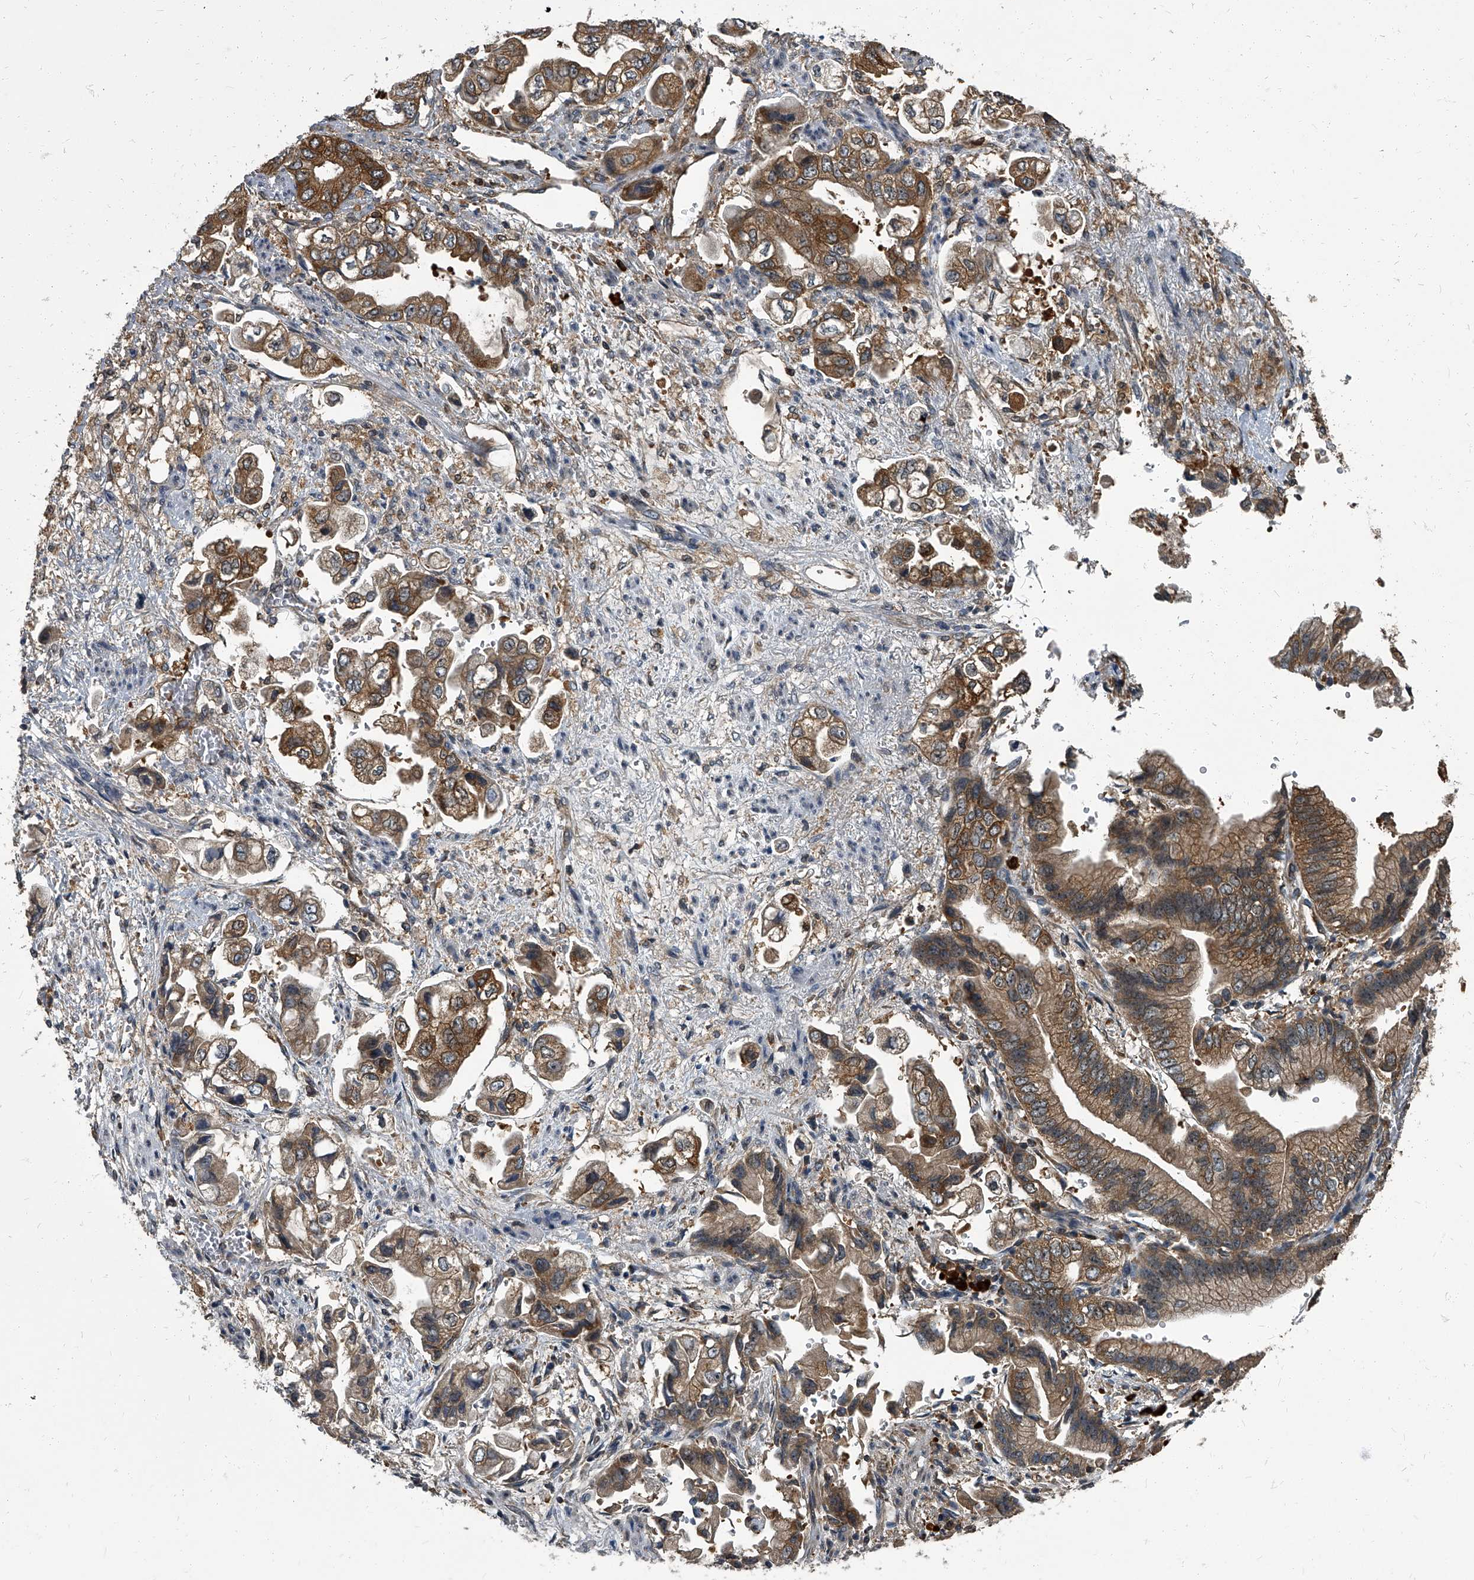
{"staining": {"intensity": "moderate", "quantity": ">75%", "location": "cytoplasmic/membranous"}, "tissue": "stomach cancer", "cell_type": "Tumor cells", "image_type": "cancer", "snomed": [{"axis": "morphology", "description": "Adenocarcinoma, NOS"}, {"axis": "topography", "description": "Stomach"}], "caption": "Human stomach cancer (adenocarcinoma) stained with a protein marker exhibits moderate staining in tumor cells.", "gene": "CDV3", "patient": {"sex": "male", "age": 62}}